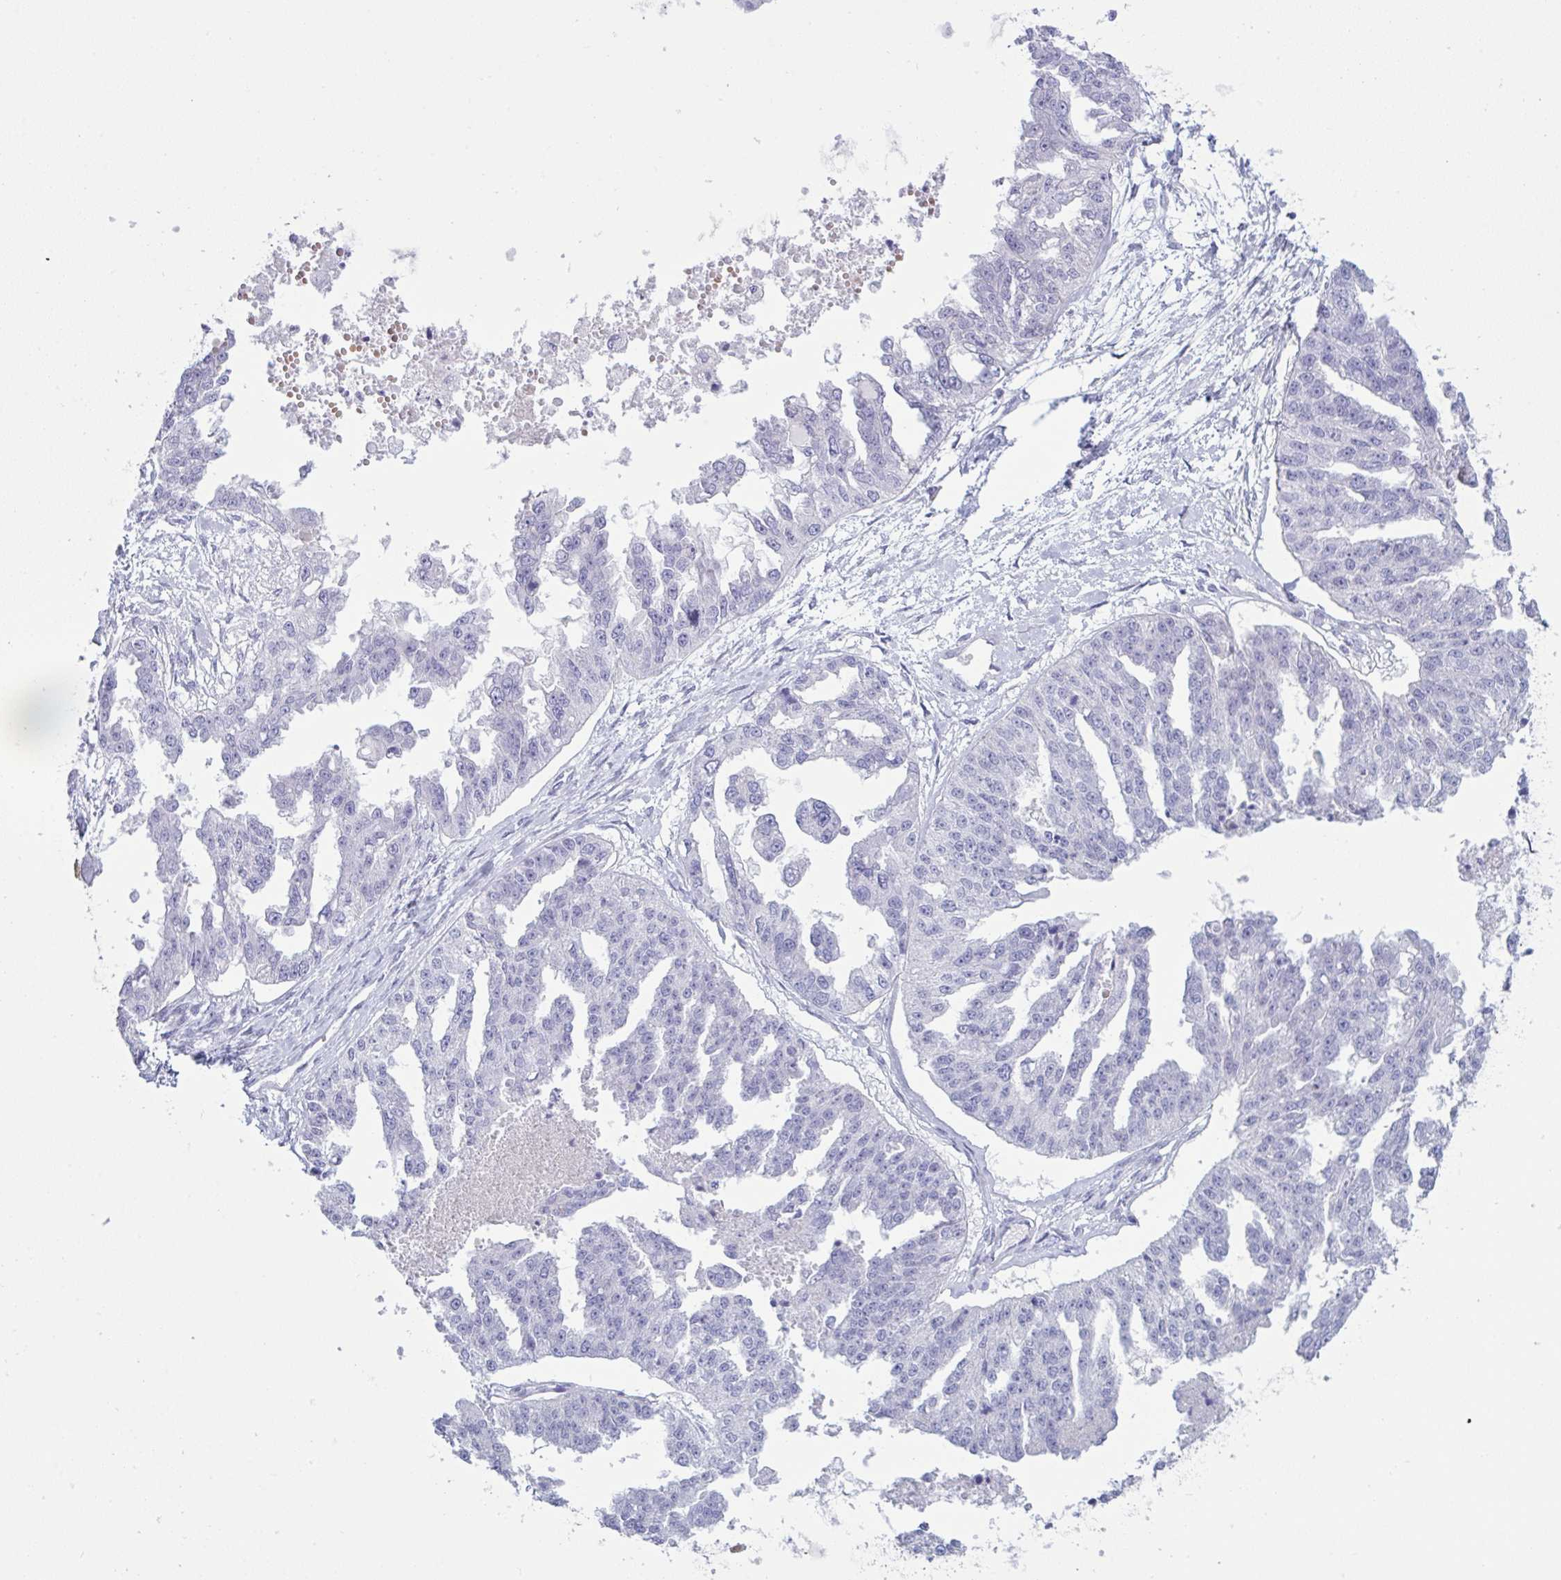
{"staining": {"intensity": "negative", "quantity": "none", "location": "none"}, "tissue": "ovarian cancer", "cell_type": "Tumor cells", "image_type": "cancer", "snomed": [{"axis": "morphology", "description": "Cystadenocarcinoma, serous, NOS"}, {"axis": "topography", "description": "Ovary"}], "caption": "High magnification brightfield microscopy of serous cystadenocarcinoma (ovarian) stained with DAB (brown) and counterstained with hematoxylin (blue): tumor cells show no significant positivity.", "gene": "ZNF684", "patient": {"sex": "female", "age": 58}}